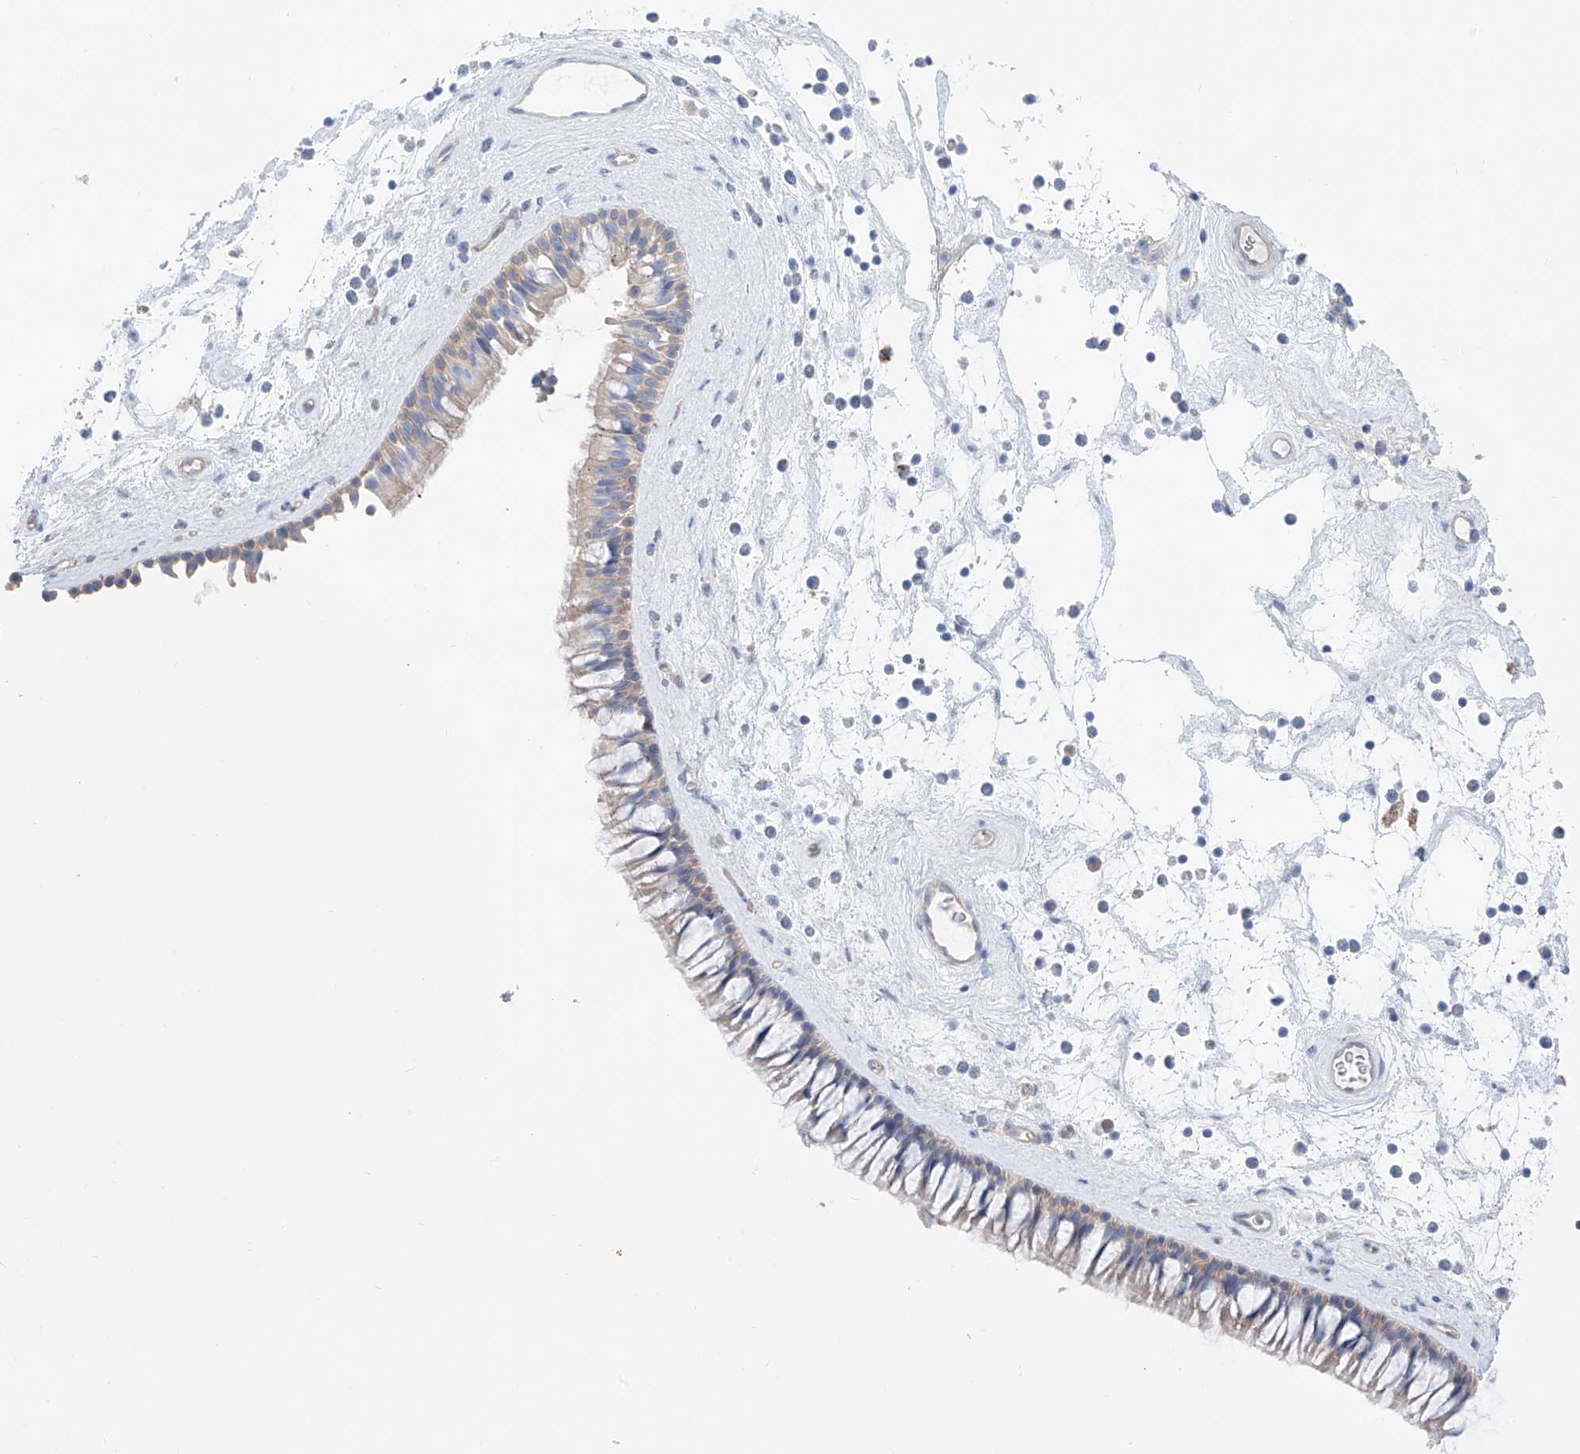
{"staining": {"intensity": "weak", "quantity": "25%-75%", "location": "cytoplasmic/membranous"}, "tissue": "nasopharynx", "cell_type": "Respiratory epithelial cells", "image_type": "normal", "snomed": [{"axis": "morphology", "description": "Normal tissue, NOS"}, {"axis": "topography", "description": "Nasopharynx"}], "caption": "A high-resolution histopathology image shows immunohistochemistry (IHC) staining of normal nasopharynx, which shows weak cytoplasmic/membranous positivity in about 25%-75% of respiratory epithelial cells.", "gene": "ITGA9", "patient": {"sex": "male", "age": 64}}